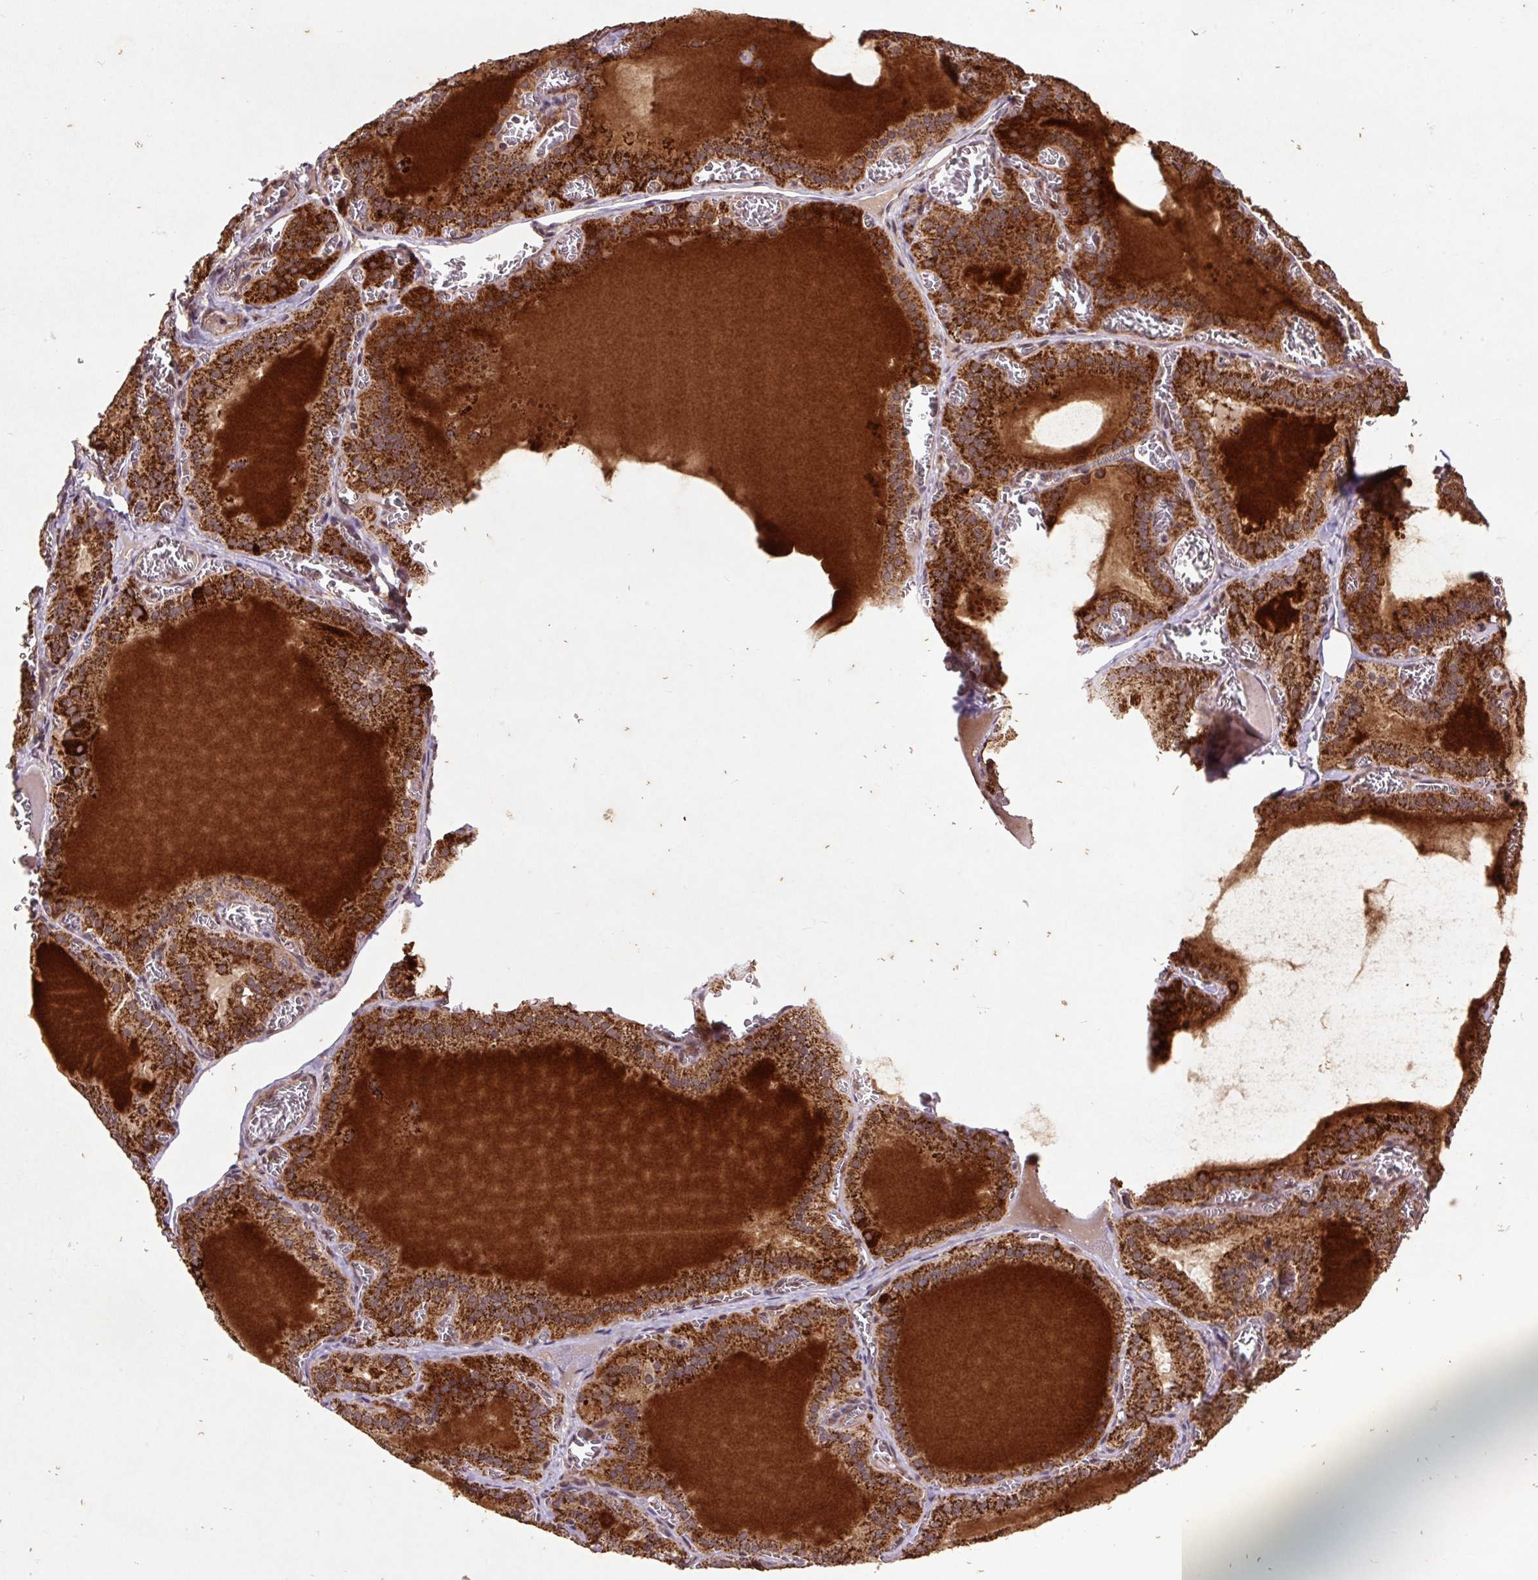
{"staining": {"intensity": "strong", "quantity": ">75%", "location": "cytoplasmic/membranous"}, "tissue": "thyroid gland", "cell_type": "Glandular cells", "image_type": "normal", "snomed": [{"axis": "morphology", "description": "Normal tissue, NOS"}, {"axis": "topography", "description": "Thyroid gland"}], "caption": "Brown immunohistochemical staining in benign thyroid gland reveals strong cytoplasmic/membranous positivity in about >75% of glandular cells. Immunohistochemistry stains the protein in brown and the nuclei are stained blue.", "gene": "ATP5F1A", "patient": {"sex": "female", "age": 30}}